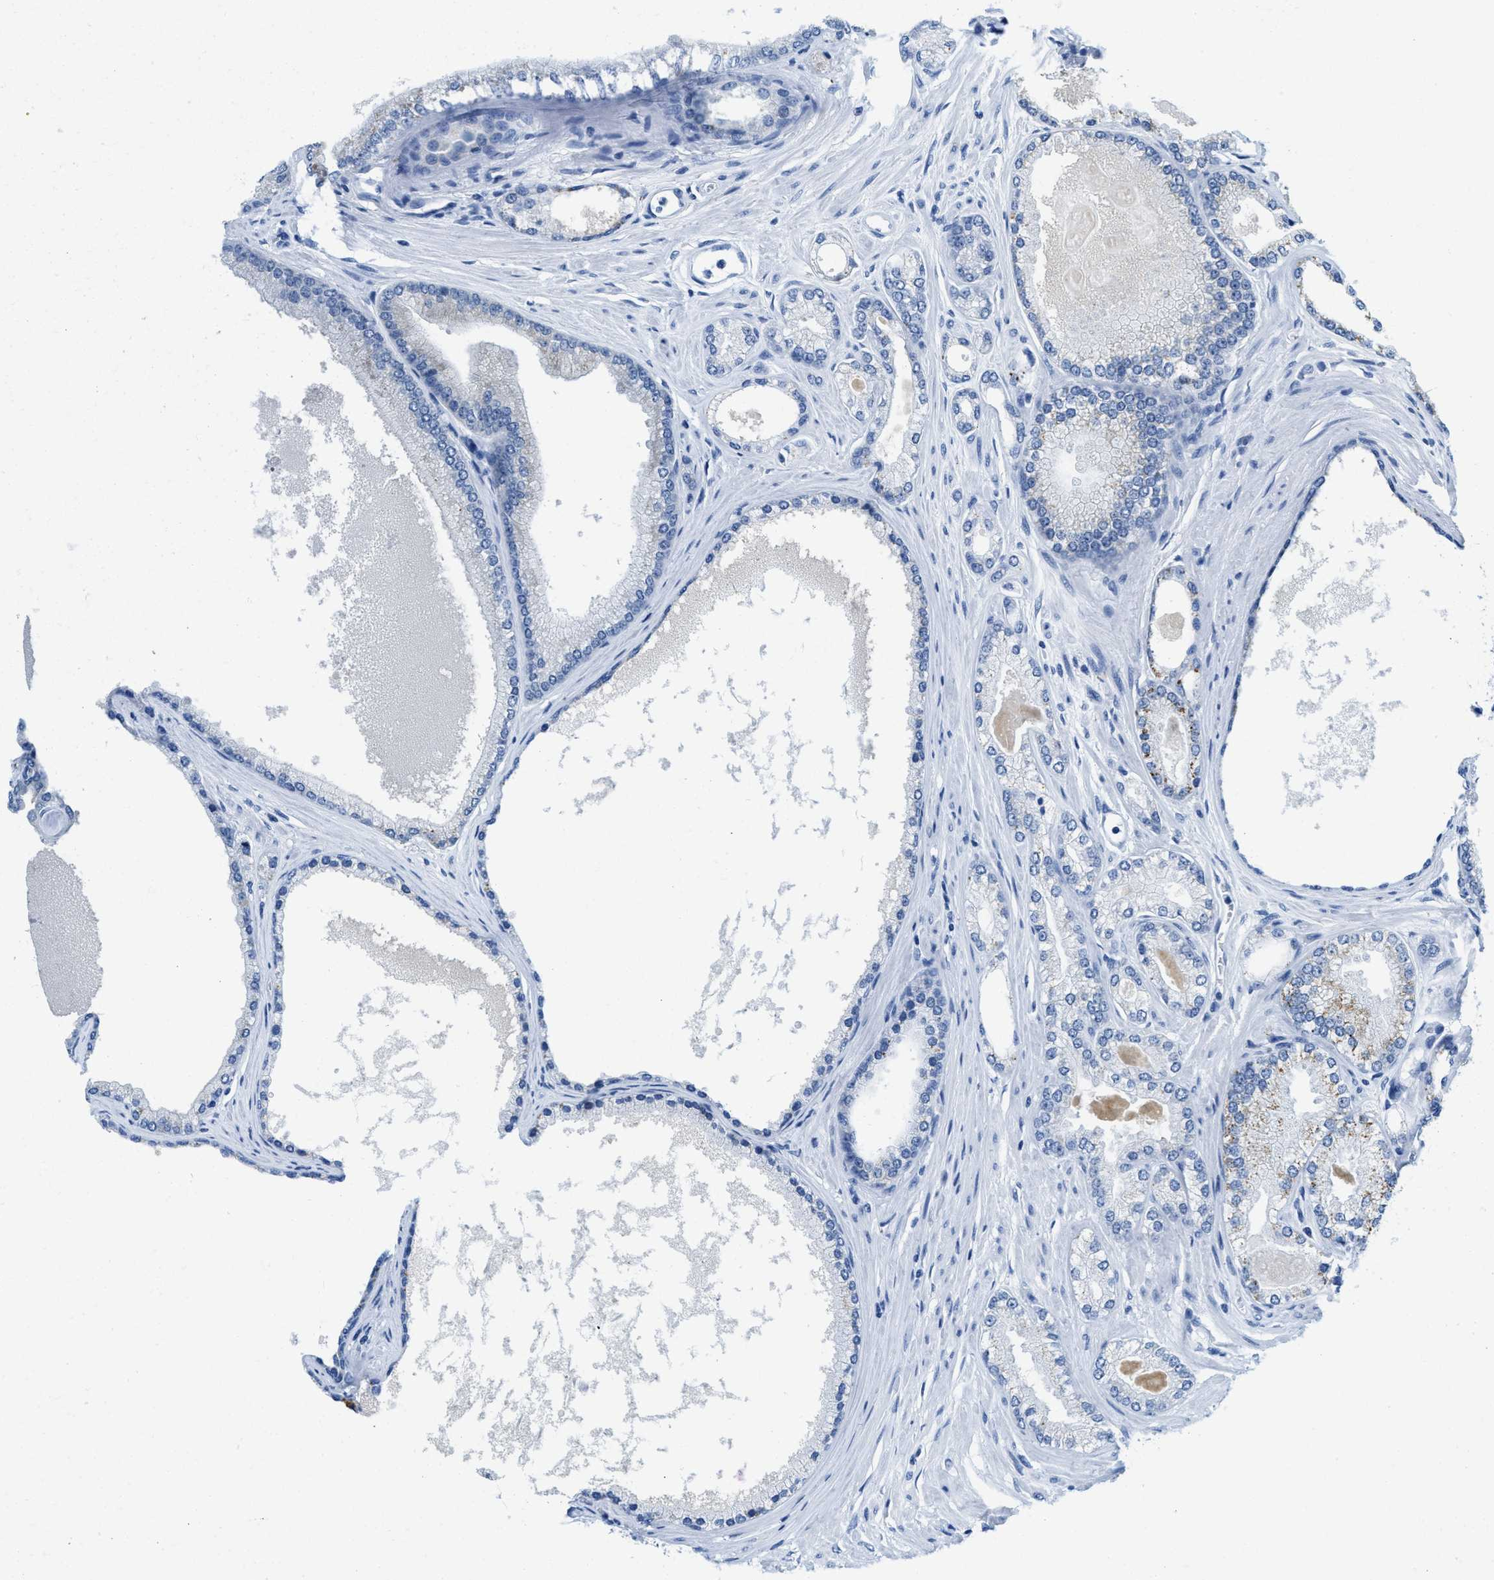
{"staining": {"intensity": "moderate", "quantity": "<25%", "location": "cytoplasmic/membranous"}, "tissue": "prostate cancer", "cell_type": "Tumor cells", "image_type": "cancer", "snomed": [{"axis": "morphology", "description": "Adenocarcinoma, High grade"}, {"axis": "topography", "description": "Prostate"}], "caption": "Prostate cancer (adenocarcinoma (high-grade)) stained for a protein demonstrates moderate cytoplasmic/membranous positivity in tumor cells.", "gene": "WDR4", "patient": {"sex": "male", "age": 71}}